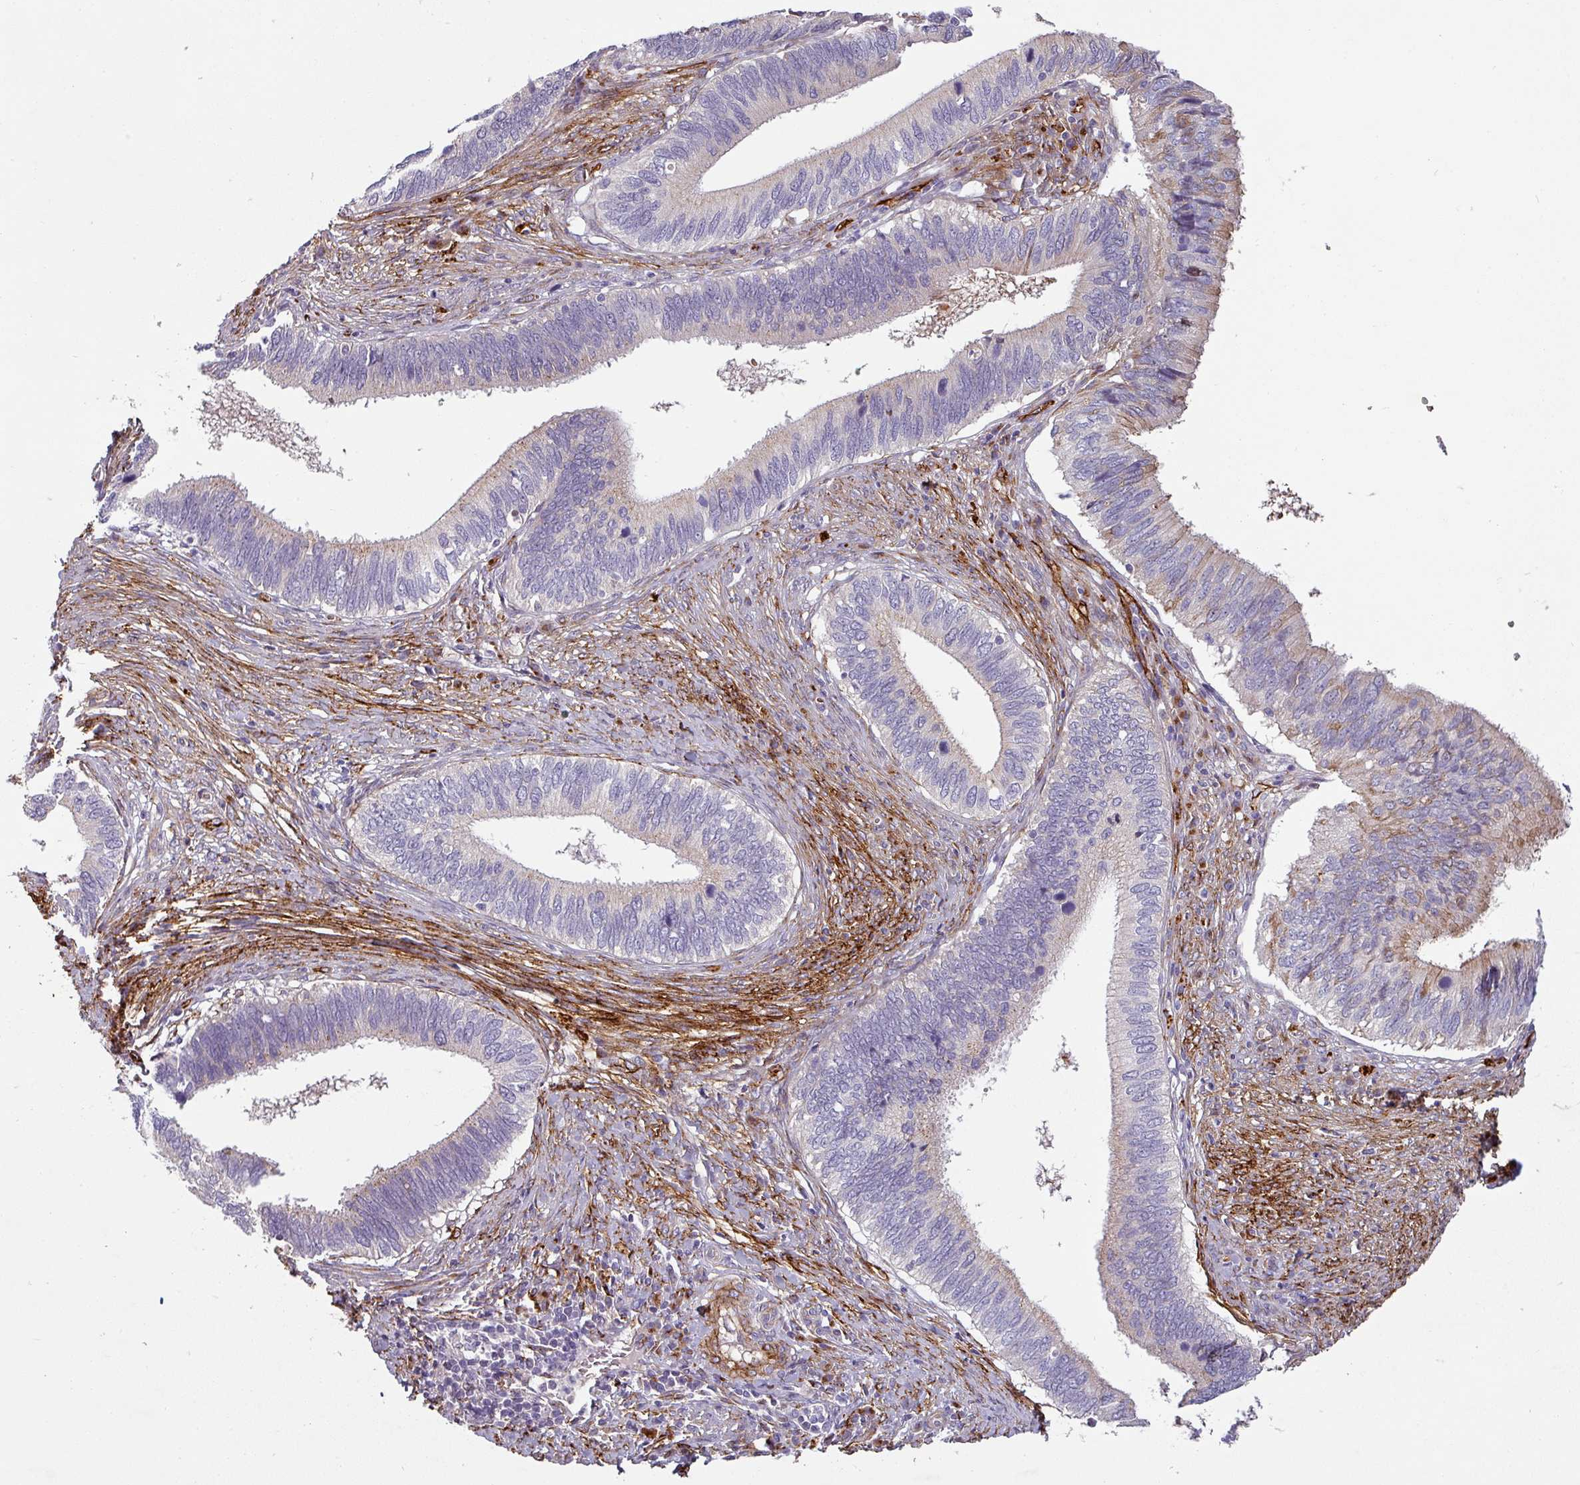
{"staining": {"intensity": "weak", "quantity": "<25%", "location": "cytoplasmic/membranous"}, "tissue": "cervical cancer", "cell_type": "Tumor cells", "image_type": "cancer", "snomed": [{"axis": "morphology", "description": "Adenocarcinoma, NOS"}, {"axis": "topography", "description": "Cervix"}], "caption": "Tumor cells show no significant protein positivity in cervical adenocarcinoma.", "gene": "PRODH2", "patient": {"sex": "female", "age": 42}}